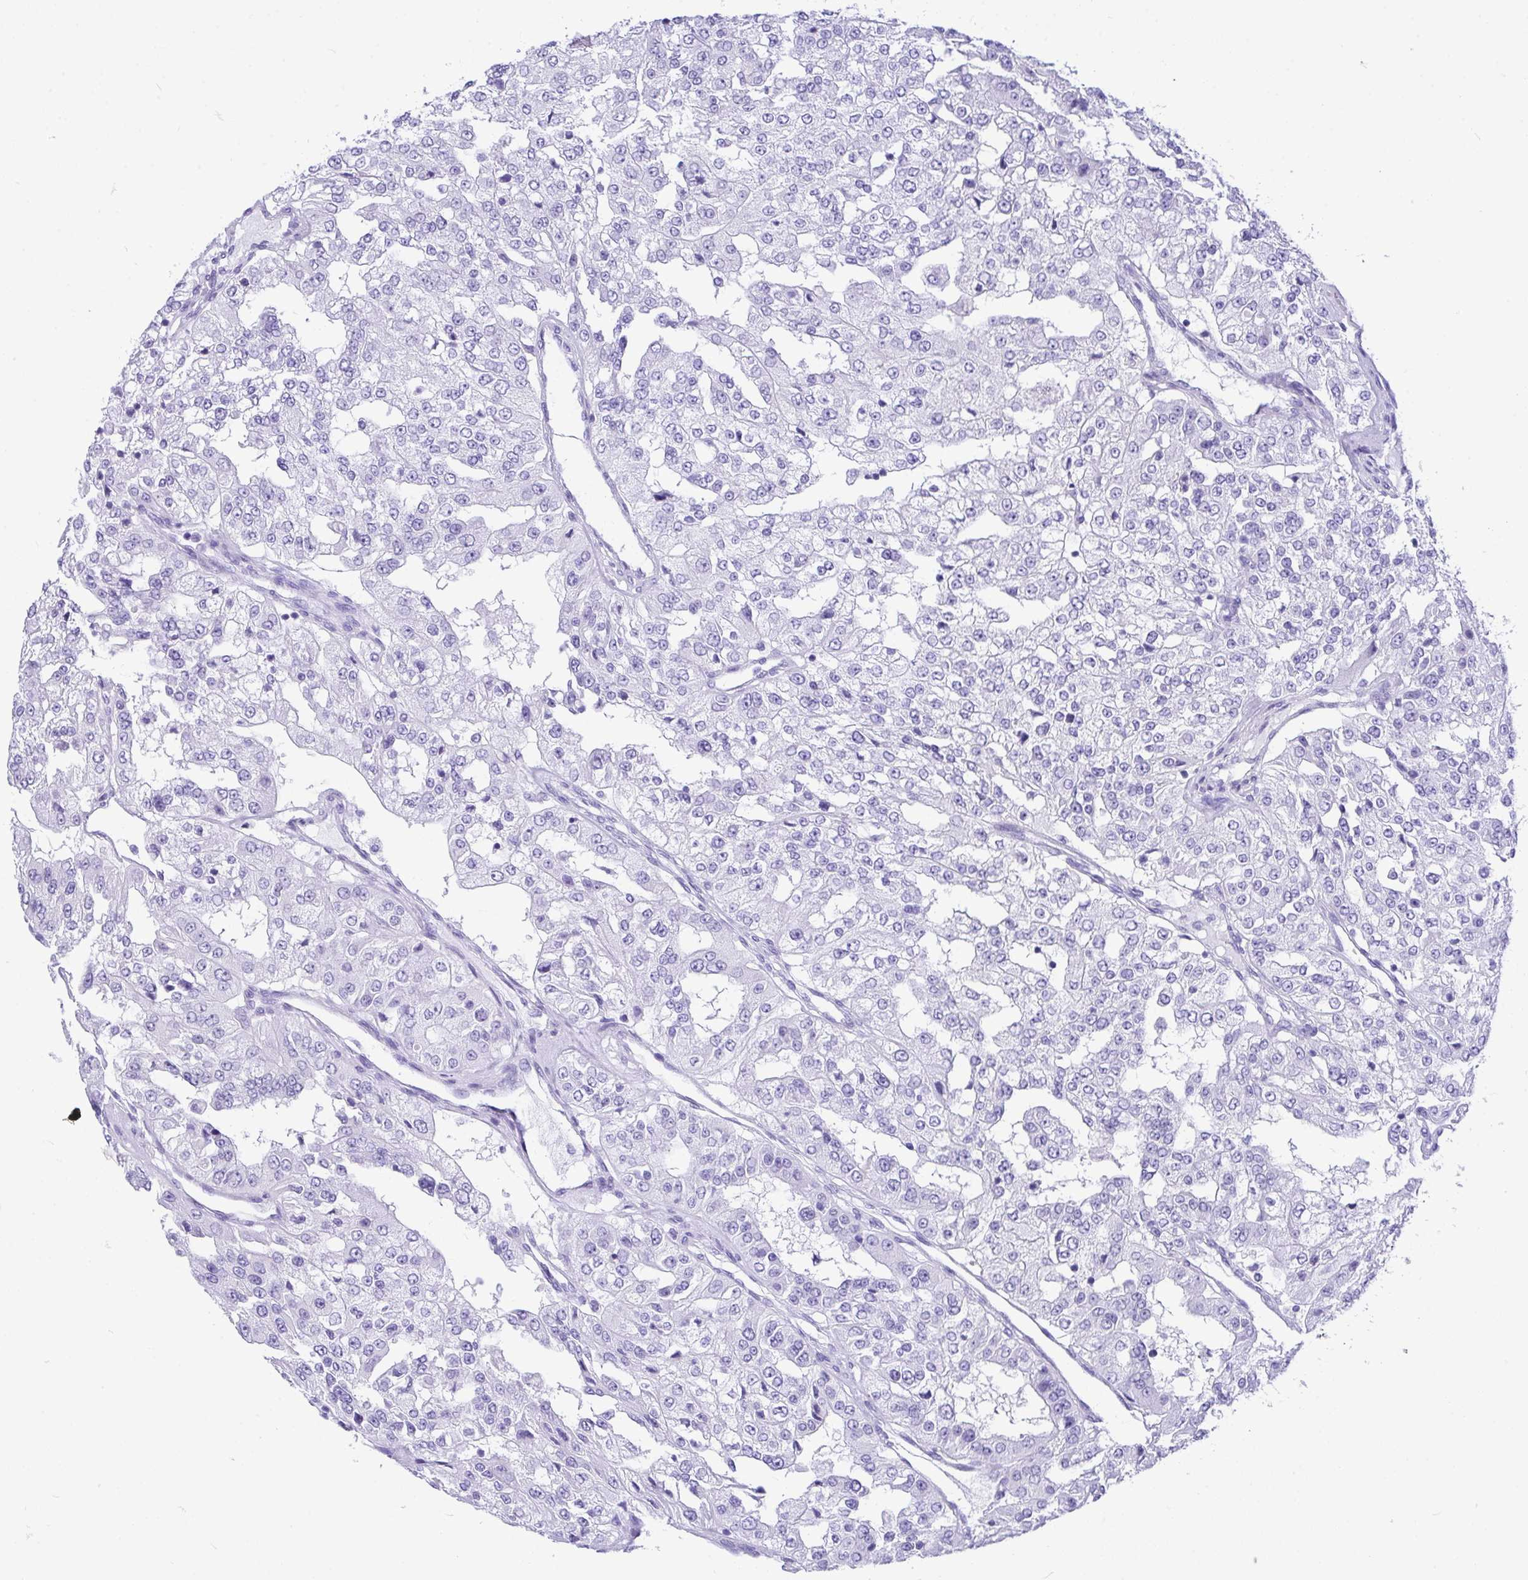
{"staining": {"intensity": "negative", "quantity": "none", "location": "none"}, "tissue": "renal cancer", "cell_type": "Tumor cells", "image_type": "cancer", "snomed": [{"axis": "morphology", "description": "Adenocarcinoma, NOS"}, {"axis": "topography", "description": "Kidney"}], "caption": "Human renal cancer stained for a protein using immunohistochemistry (IHC) shows no expression in tumor cells.", "gene": "BEST4", "patient": {"sex": "female", "age": 63}}